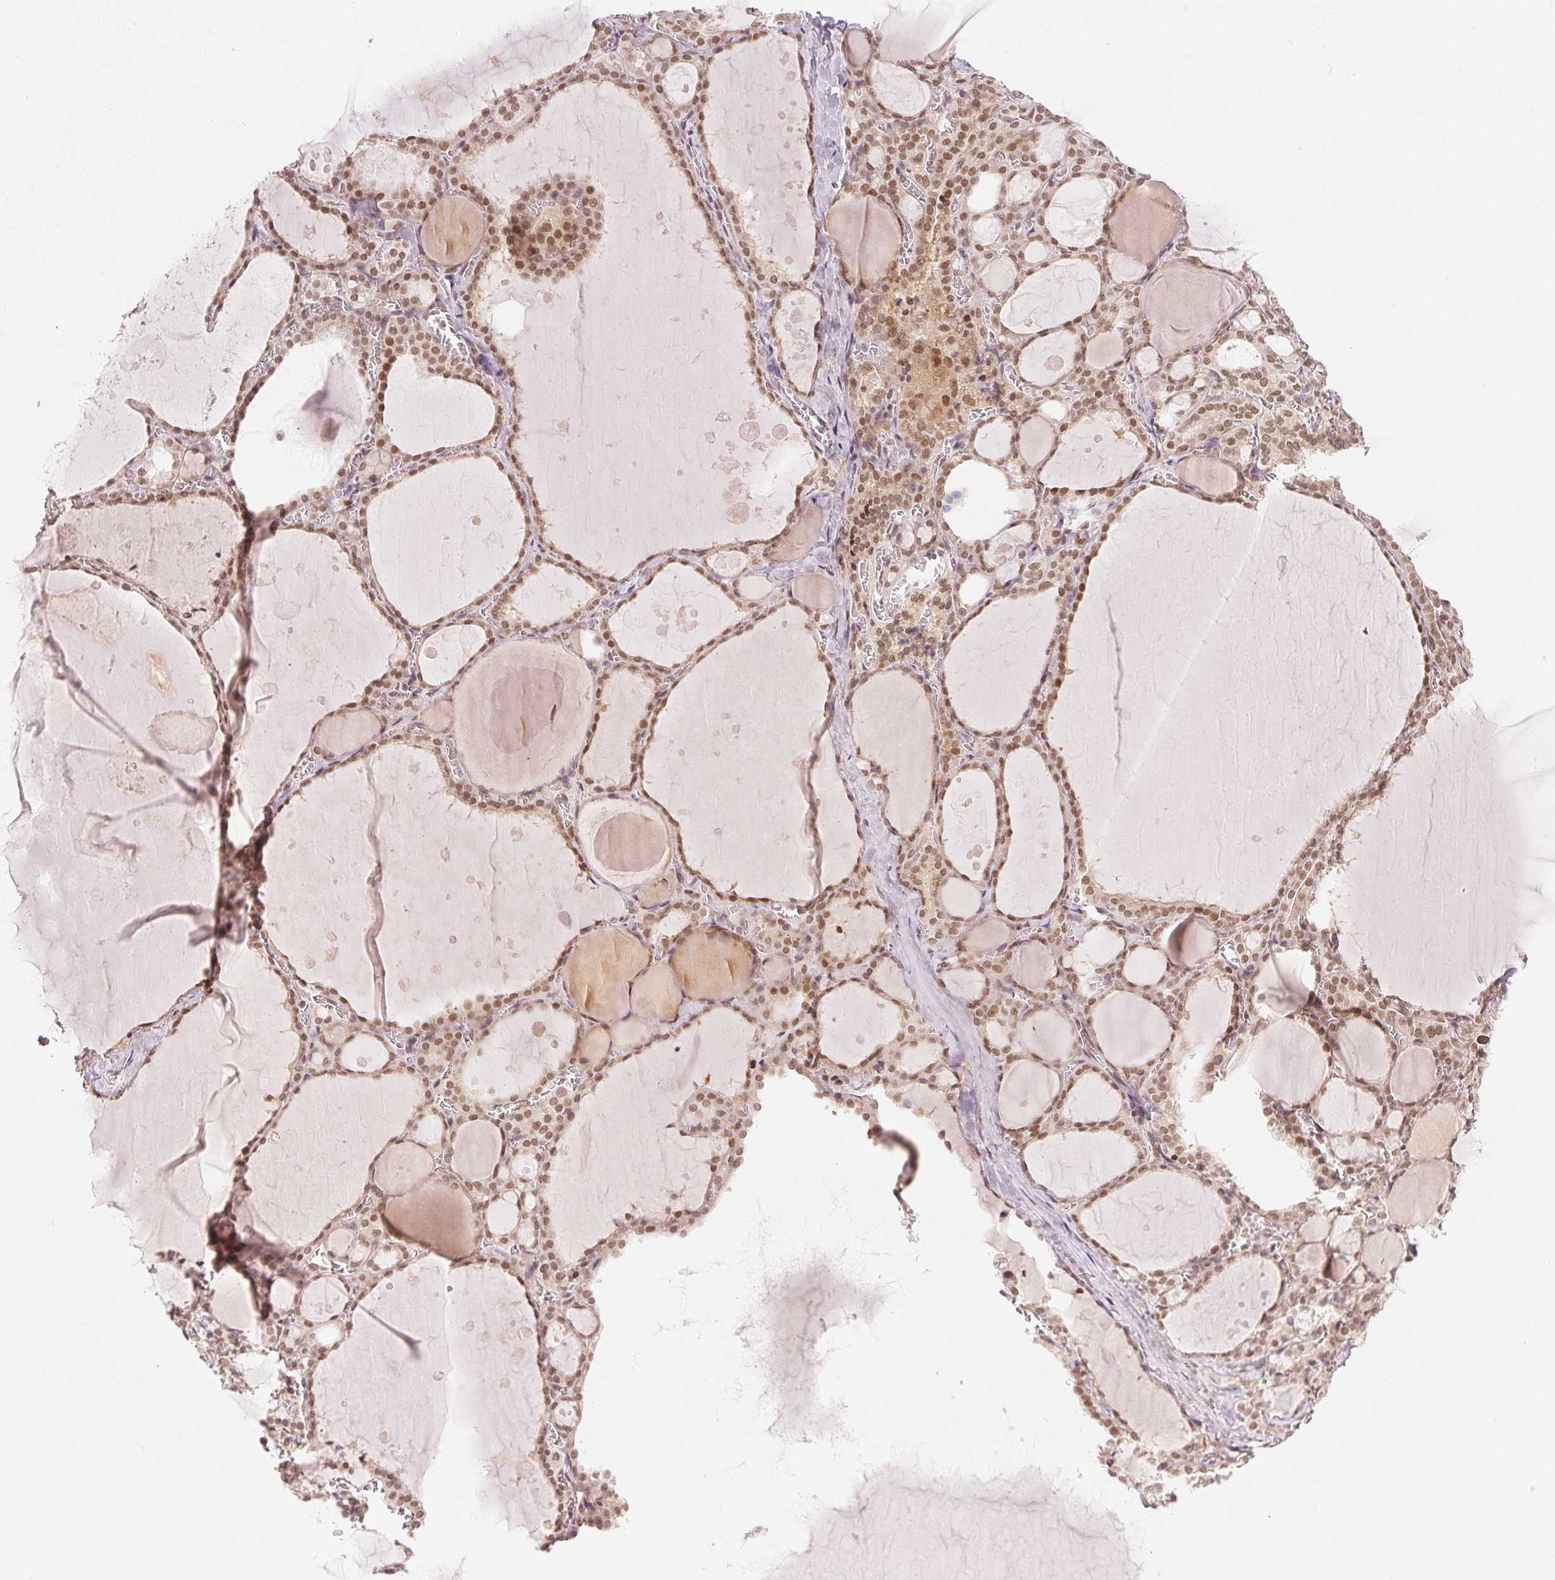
{"staining": {"intensity": "moderate", "quantity": ">75%", "location": "nuclear"}, "tissue": "thyroid gland", "cell_type": "Glandular cells", "image_type": "normal", "snomed": [{"axis": "morphology", "description": "Normal tissue, NOS"}, {"axis": "topography", "description": "Thyroid gland"}], "caption": "Protein expression by immunohistochemistry demonstrates moderate nuclear staining in about >75% of glandular cells in unremarkable thyroid gland. (DAB IHC with brightfield microscopy, high magnification).", "gene": "DEK", "patient": {"sex": "male", "age": 56}}